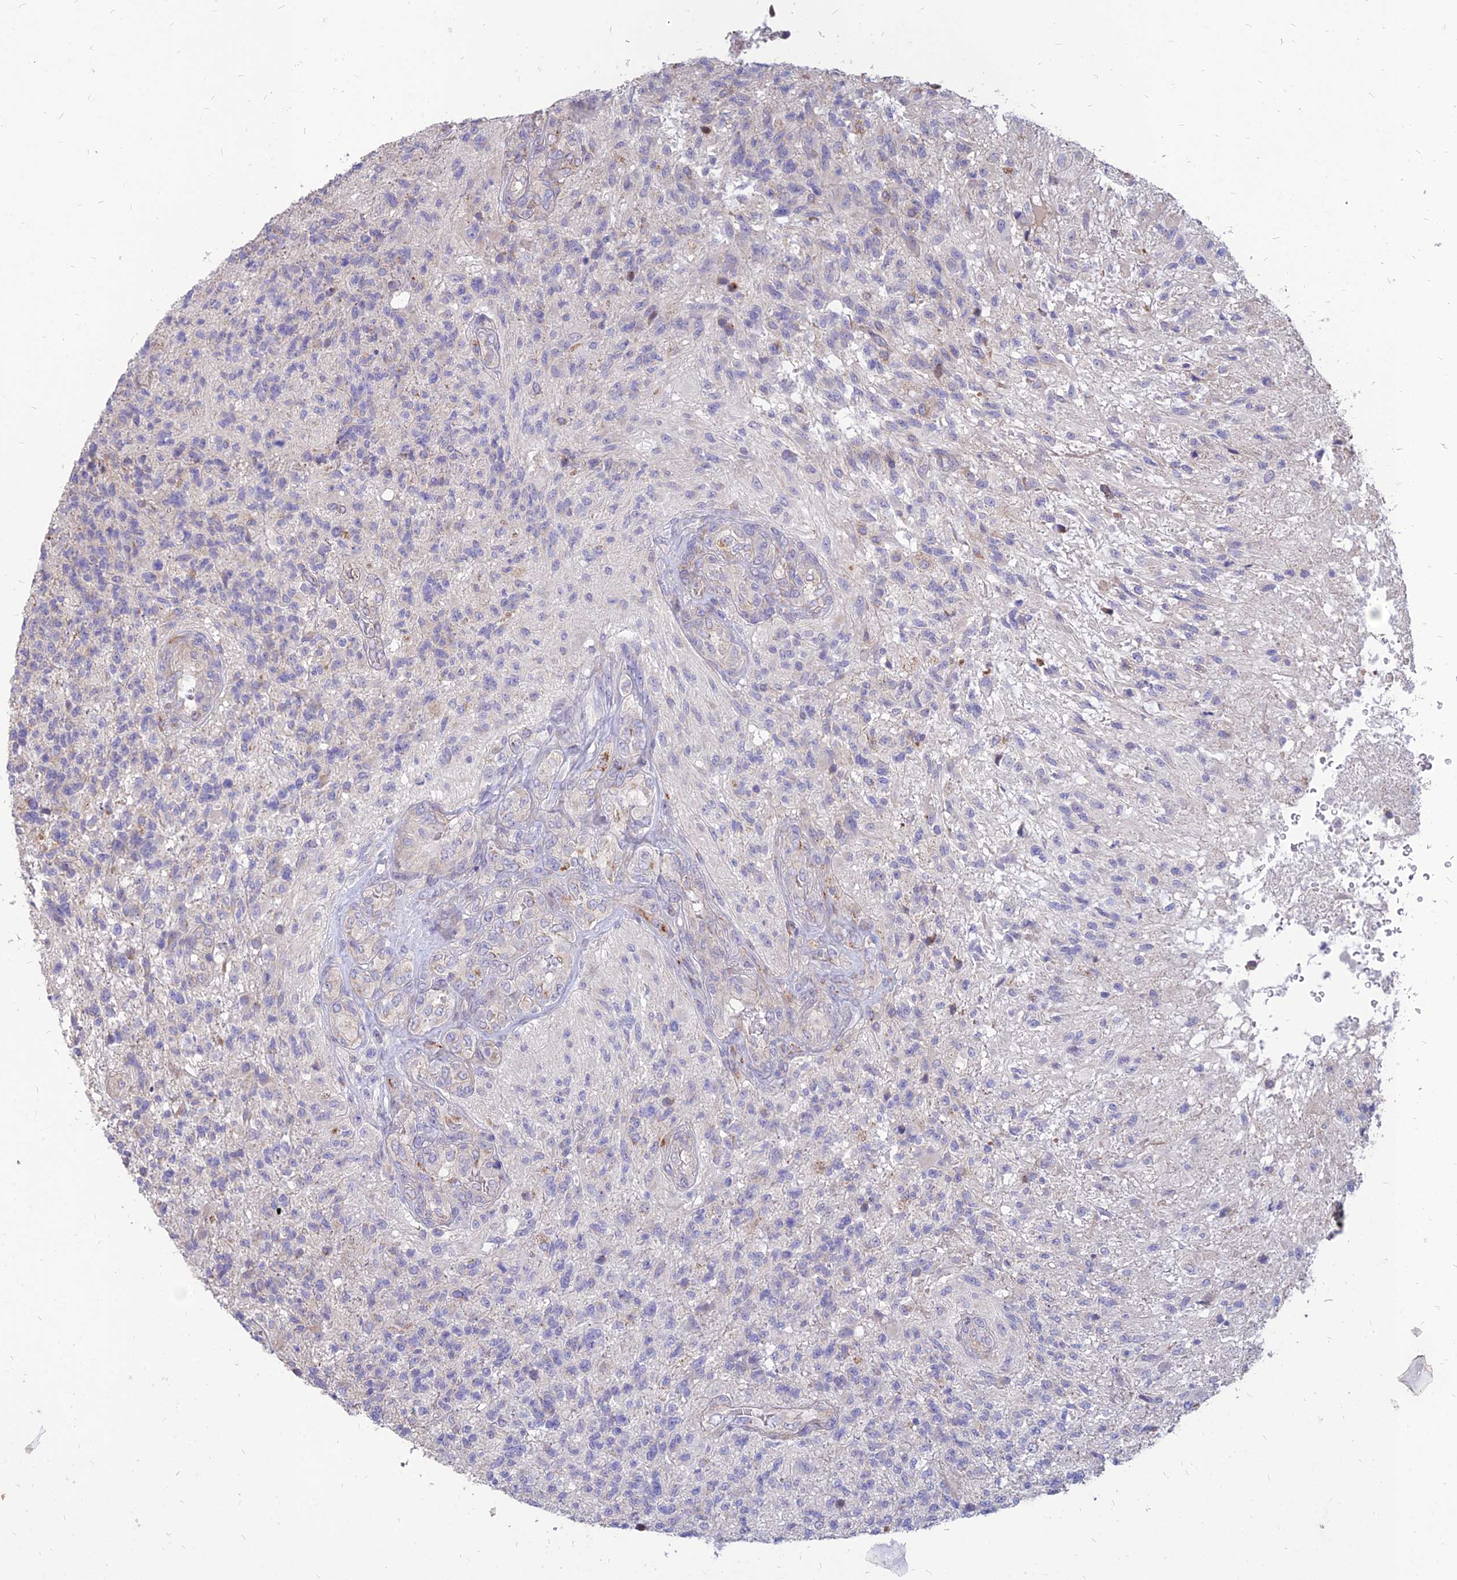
{"staining": {"intensity": "negative", "quantity": "none", "location": "none"}, "tissue": "glioma", "cell_type": "Tumor cells", "image_type": "cancer", "snomed": [{"axis": "morphology", "description": "Glioma, malignant, High grade"}, {"axis": "topography", "description": "Brain"}], "caption": "Immunohistochemistry (IHC) of malignant glioma (high-grade) shows no positivity in tumor cells.", "gene": "ST3GAL6", "patient": {"sex": "male", "age": 56}}